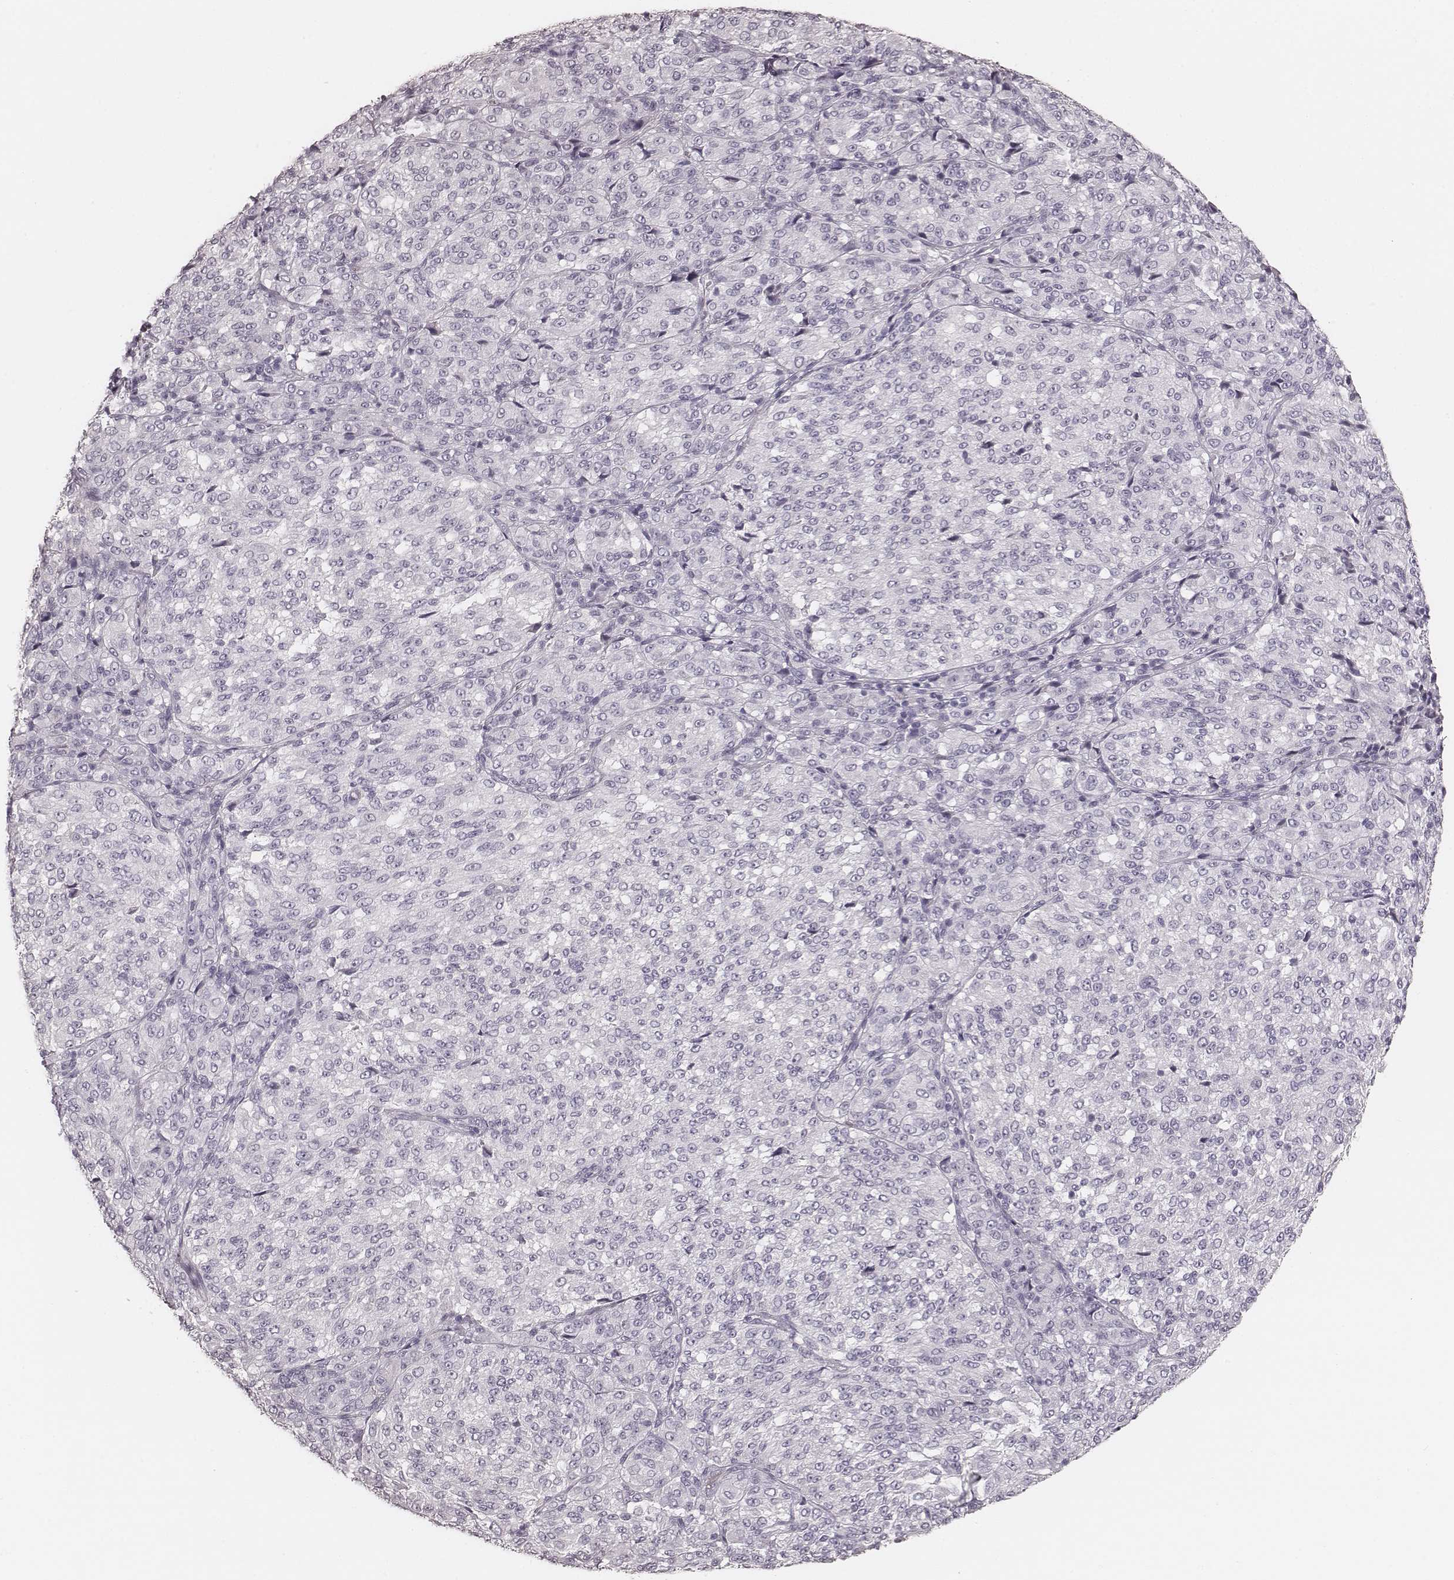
{"staining": {"intensity": "negative", "quantity": "none", "location": "none"}, "tissue": "melanoma", "cell_type": "Tumor cells", "image_type": "cancer", "snomed": [{"axis": "morphology", "description": "Malignant melanoma, Metastatic site"}, {"axis": "topography", "description": "Brain"}], "caption": "This is a micrograph of immunohistochemistry (IHC) staining of melanoma, which shows no expression in tumor cells.", "gene": "KRT26", "patient": {"sex": "female", "age": 56}}